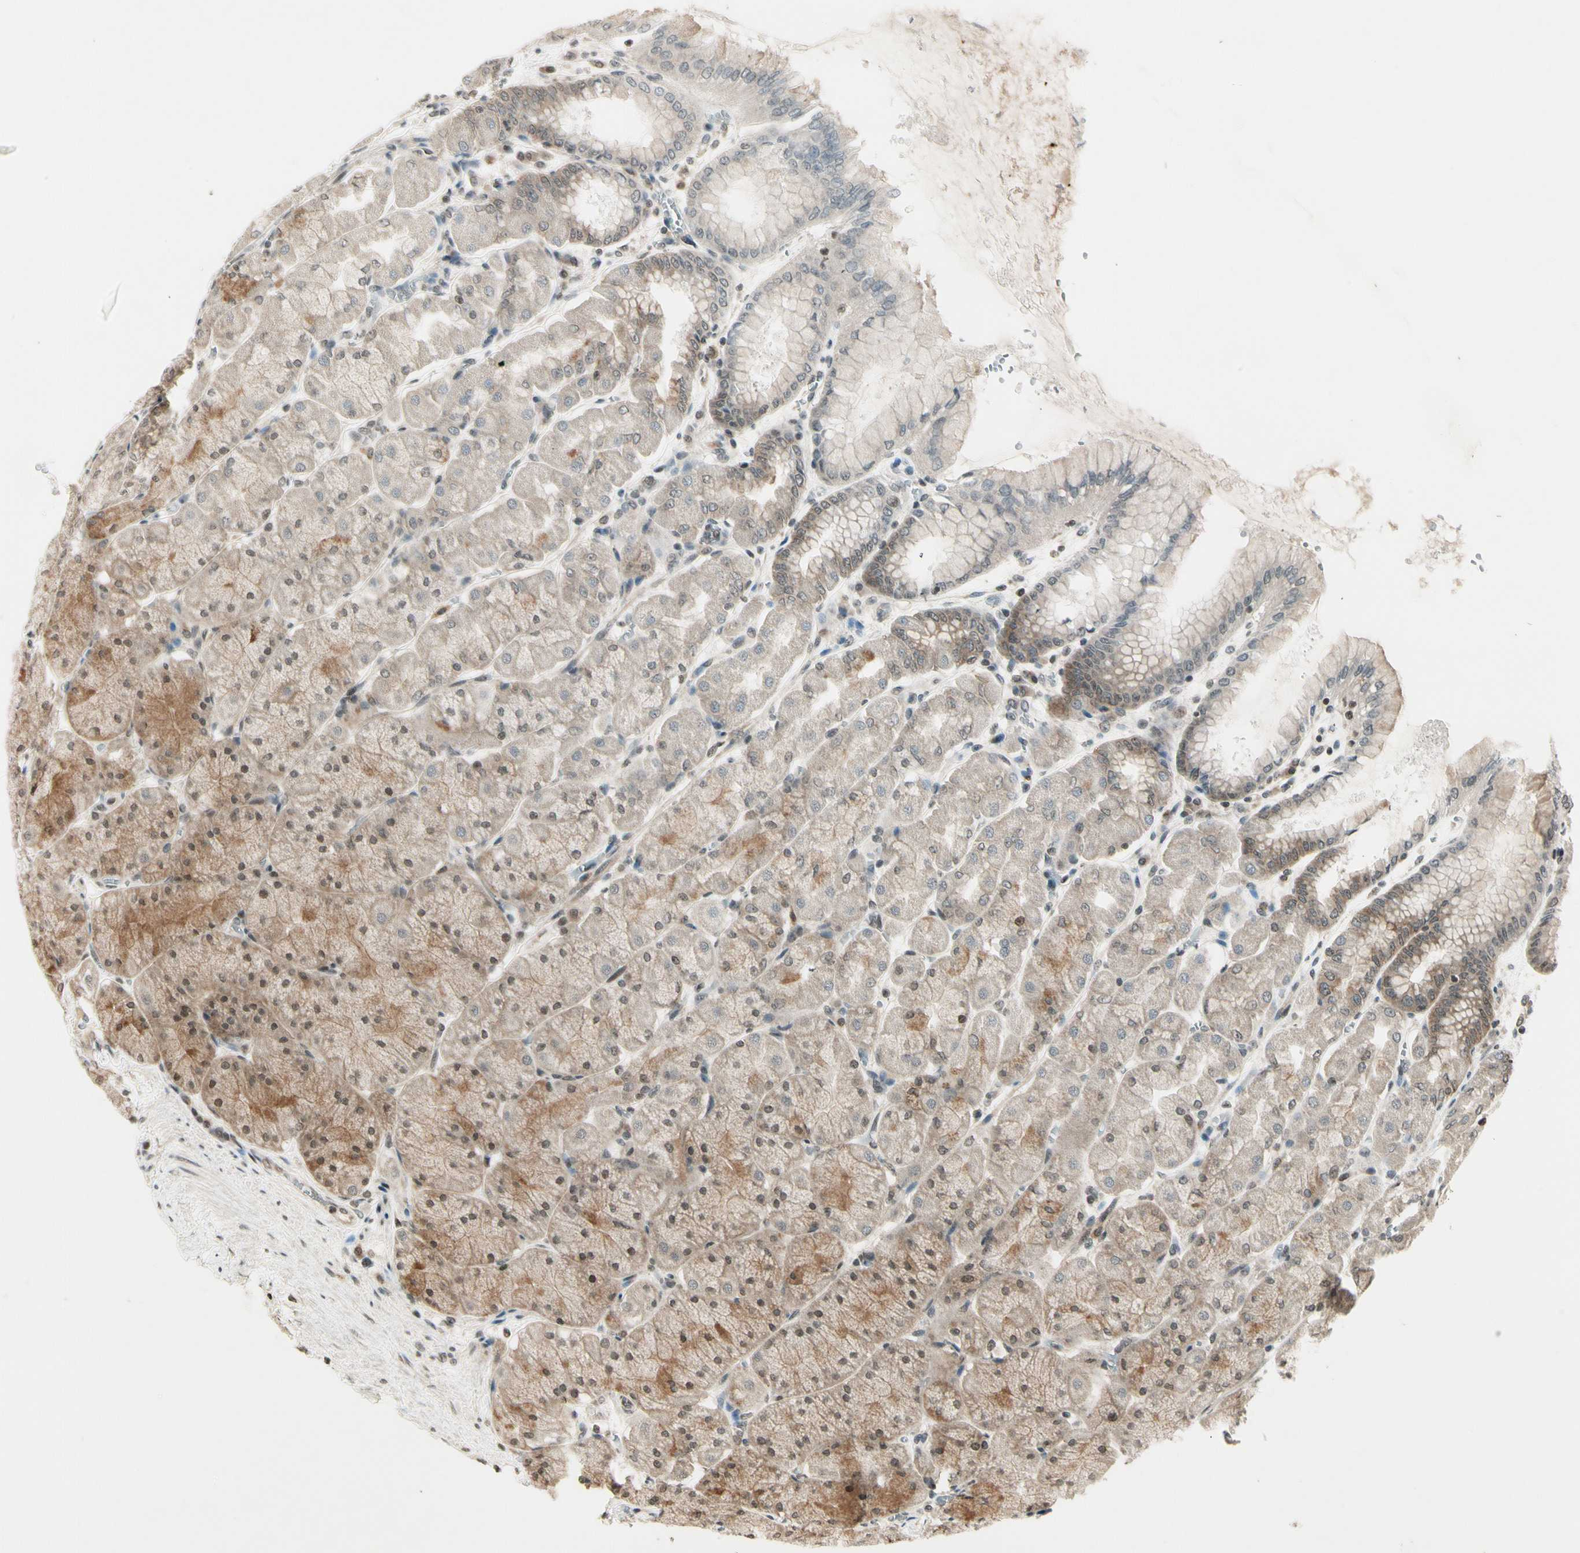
{"staining": {"intensity": "strong", "quantity": "25%-75%", "location": "cytoplasmic/membranous,nuclear"}, "tissue": "stomach", "cell_type": "Glandular cells", "image_type": "normal", "snomed": [{"axis": "morphology", "description": "Normal tissue, NOS"}, {"axis": "topography", "description": "Stomach, upper"}], "caption": "The immunohistochemical stain shows strong cytoplasmic/membranous,nuclear positivity in glandular cells of unremarkable stomach. The protein of interest is shown in brown color, while the nuclei are stained blue.", "gene": "SMN2", "patient": {"sex": "female", "age": 56}}